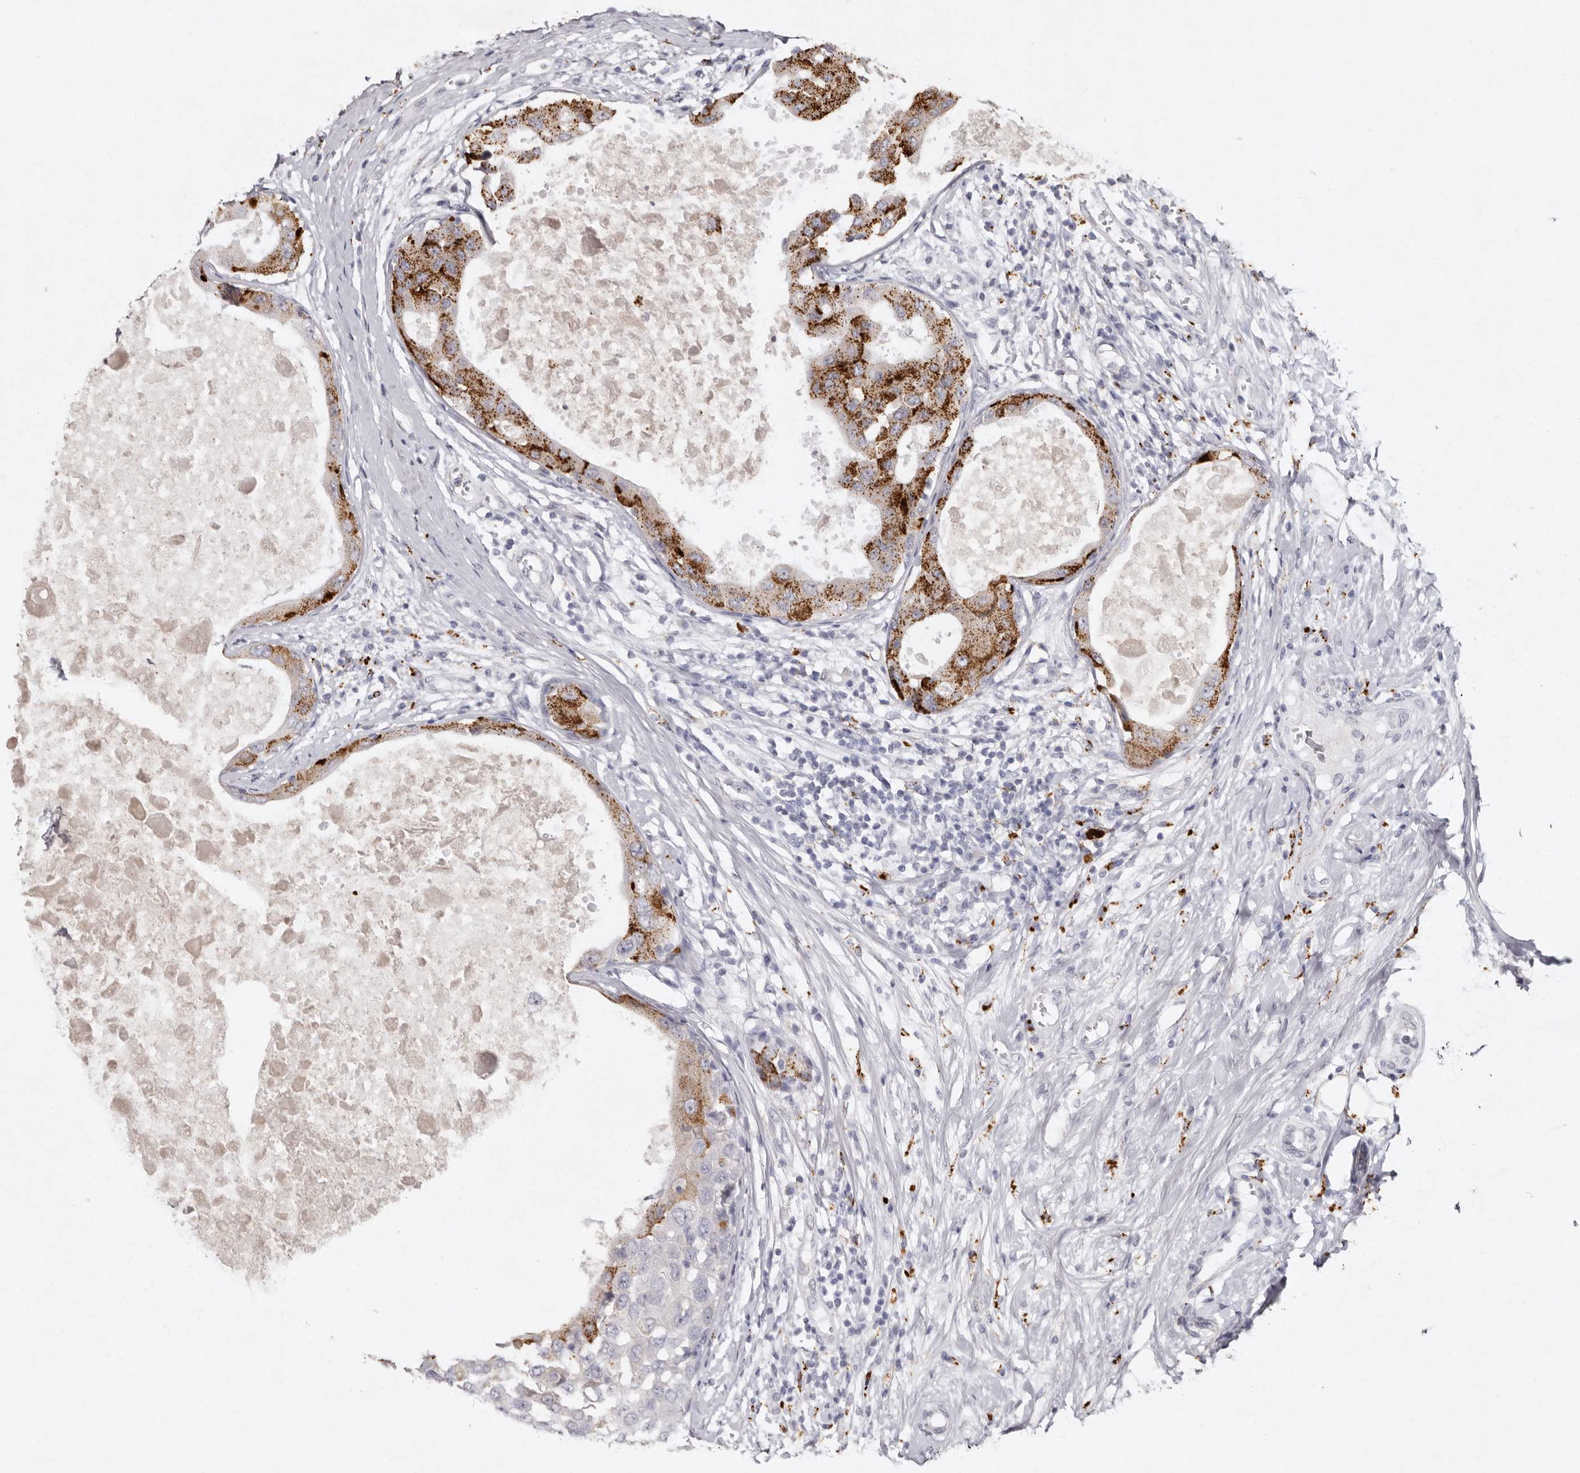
{"staining": {"intensity": "strong", "quantity": "25%-75%", "location": "cytoplasmic/membranous"}, "tissue": "breast cancer", "cell_type": "Tumor cells", "image_type": "cancer", "snomed": [{"axis": "morphology", "description": "Duct carcinoma"}, {"axis": "topography", "description": "Breast"}], "caption": "A brown stain shows strong cytoplasmic/membranous staining of a protein in breast cancer (intraductal carcinoma) tumor cells. (brown staining indicates protein expression, while blue staining denotes nuclei).", "gene": "FAM185A", "patient": {"sex": "female", "age": 27}}